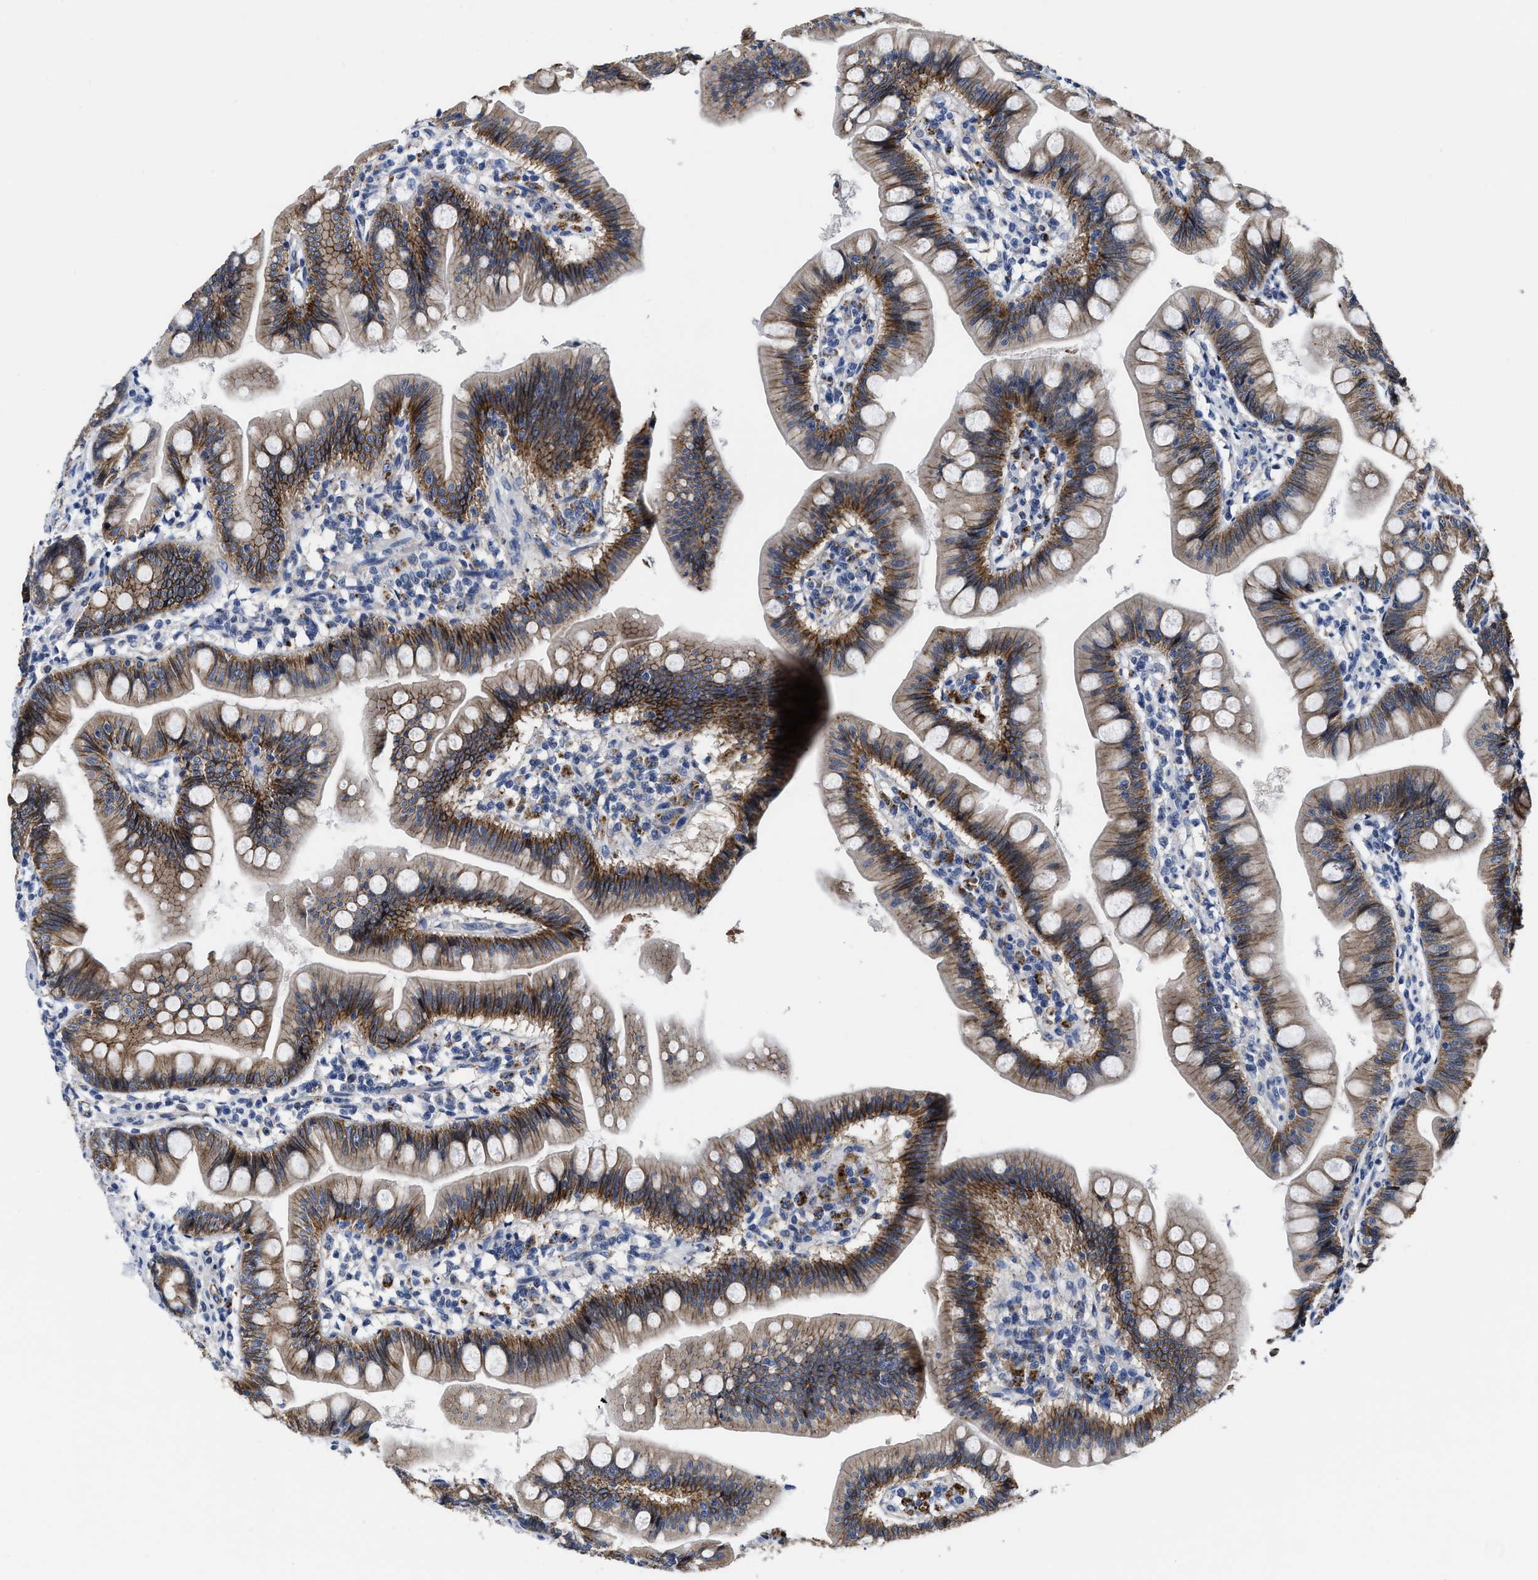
{"staining": {"intensity": "strong", "quantity": ">75%", "location": "cytoplasmic/membranous"}, "tissue": "small intestine", "cell_type": "Glandular cells", "image_type": "normal", "snomed": [{"axis": "morphology", "description": "Normal tissue, NOS"}, {"axis": "topography", "description": "Small intestine"}], "caption": "Glandular cells demonstrate high levels of strong cytoplasmic/membranous expression in approximately >75% of cells in unremarkable human small intestine.", "gene": "GHITM", "patient": {"sex": "male", "age": 7}}